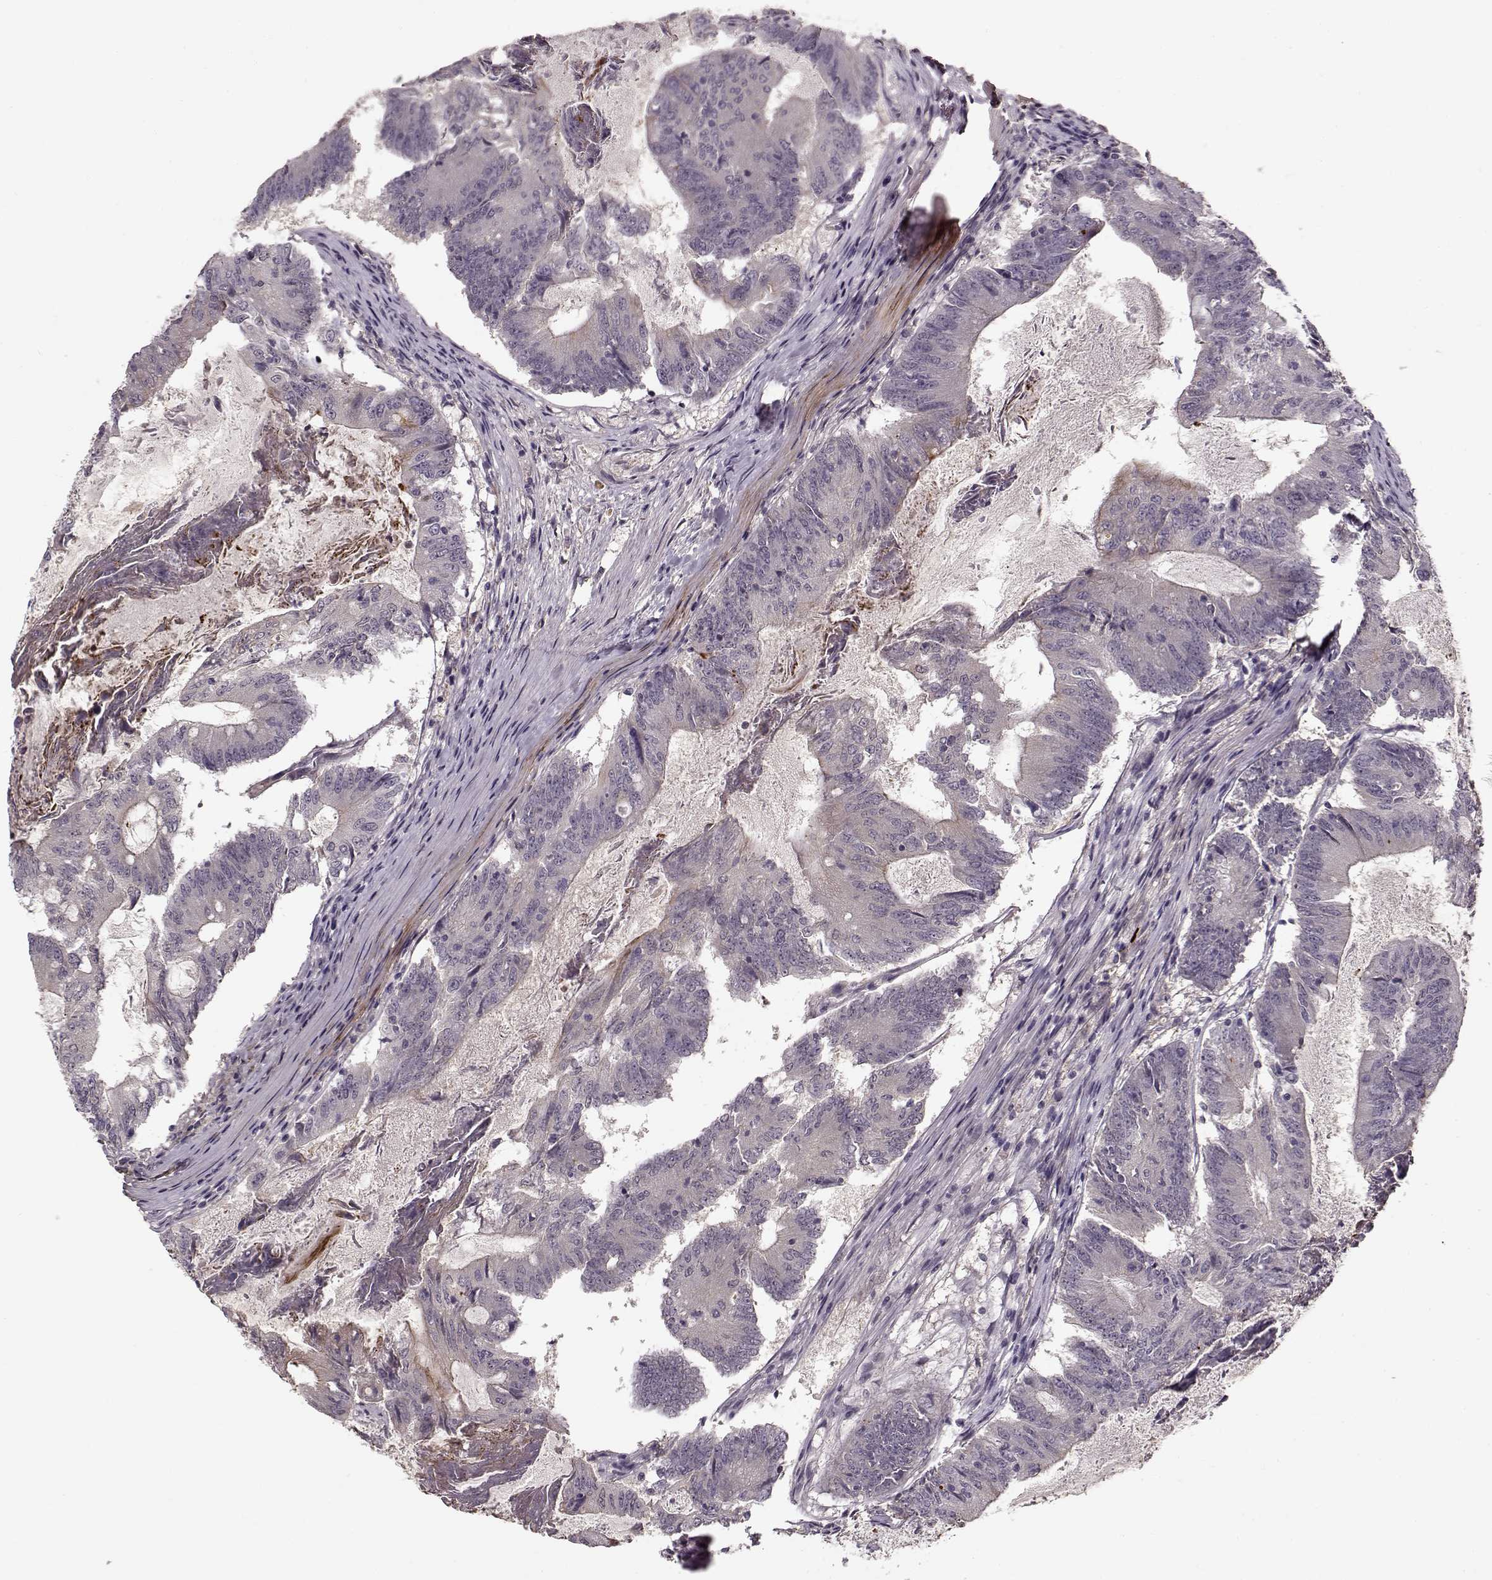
{"staining": {"intensity": "moderate", "quantity": "<25%", "location": "cytoplasmic/membranous"}, "tissue": "colorectal cancer", "cell_type": "Tumor cells", "image_type": "cancer", "snomed": [{"axis": "morphology", "description": "Adenocarcinoma, NOS"}, {"axis": "topography", "description": "Colon"}], "caption": "This is a photomicrograph of IHC staining of colorectal cancer (adenocarcinoma), which shows moderate expression in the cytoplasmic/membranous of tumor cells.", "gene": "DENND4B", "patient": {"sex": "female", "age": 70}}